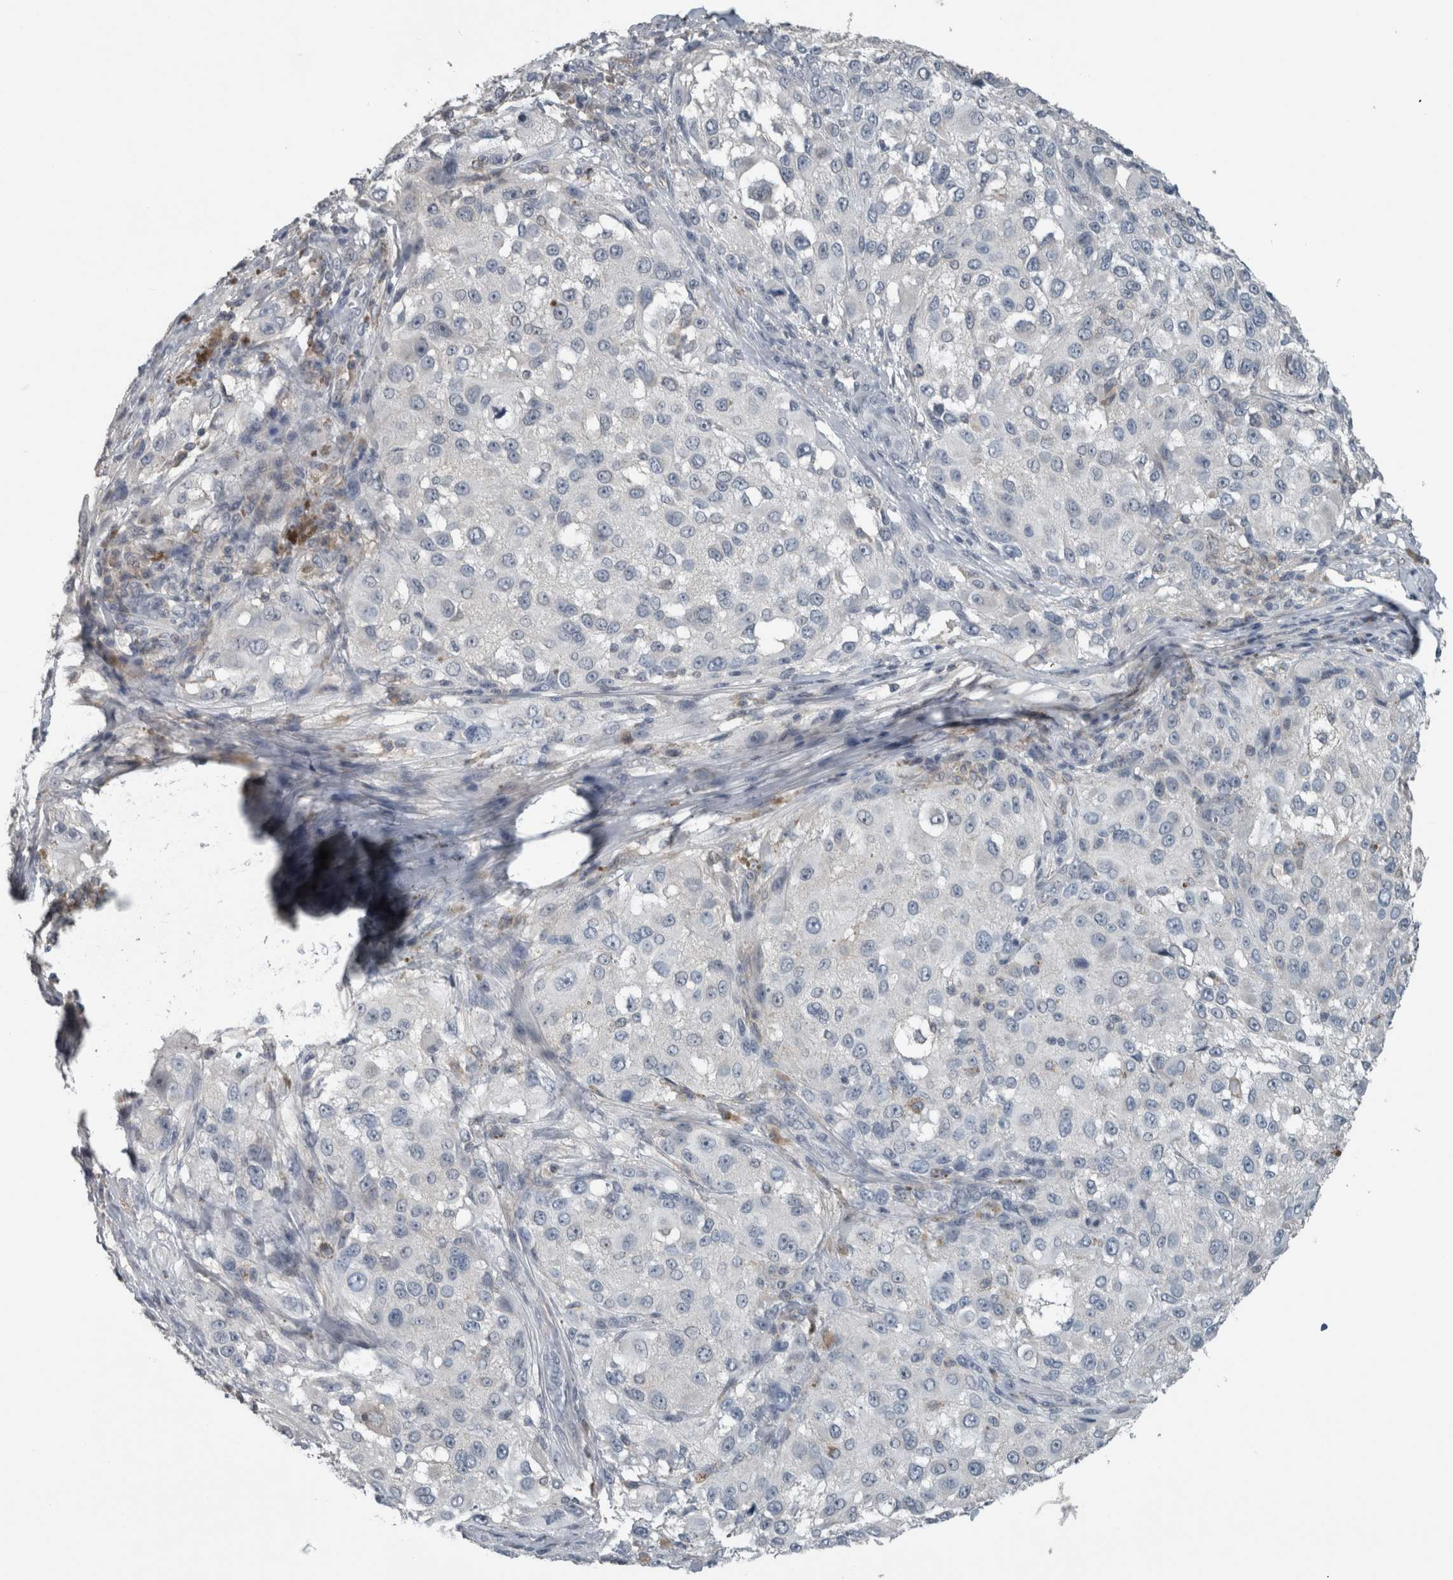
{"staining": {"intensity": "negative", "quantity": "none", "location": "none"}, "tissue": "melanoma", "cell_type": "Tumor cells", "image_type": "cancer", "snomed": [{"axis": "morphology", "description": "Necrosis, NOS"}, {"axis": "morphology", "description": "Malignant melanoma, NOS"}, {"axis": "topography", "description": "Skin"}], "caption": "Immunohistochemistry (IHC) photomicrograph of melanoma stained for a protein (brown), which shows no expression in tumor cells.", "gene": "ACSF2", "patient": {"sex": "female", "age": 87}}